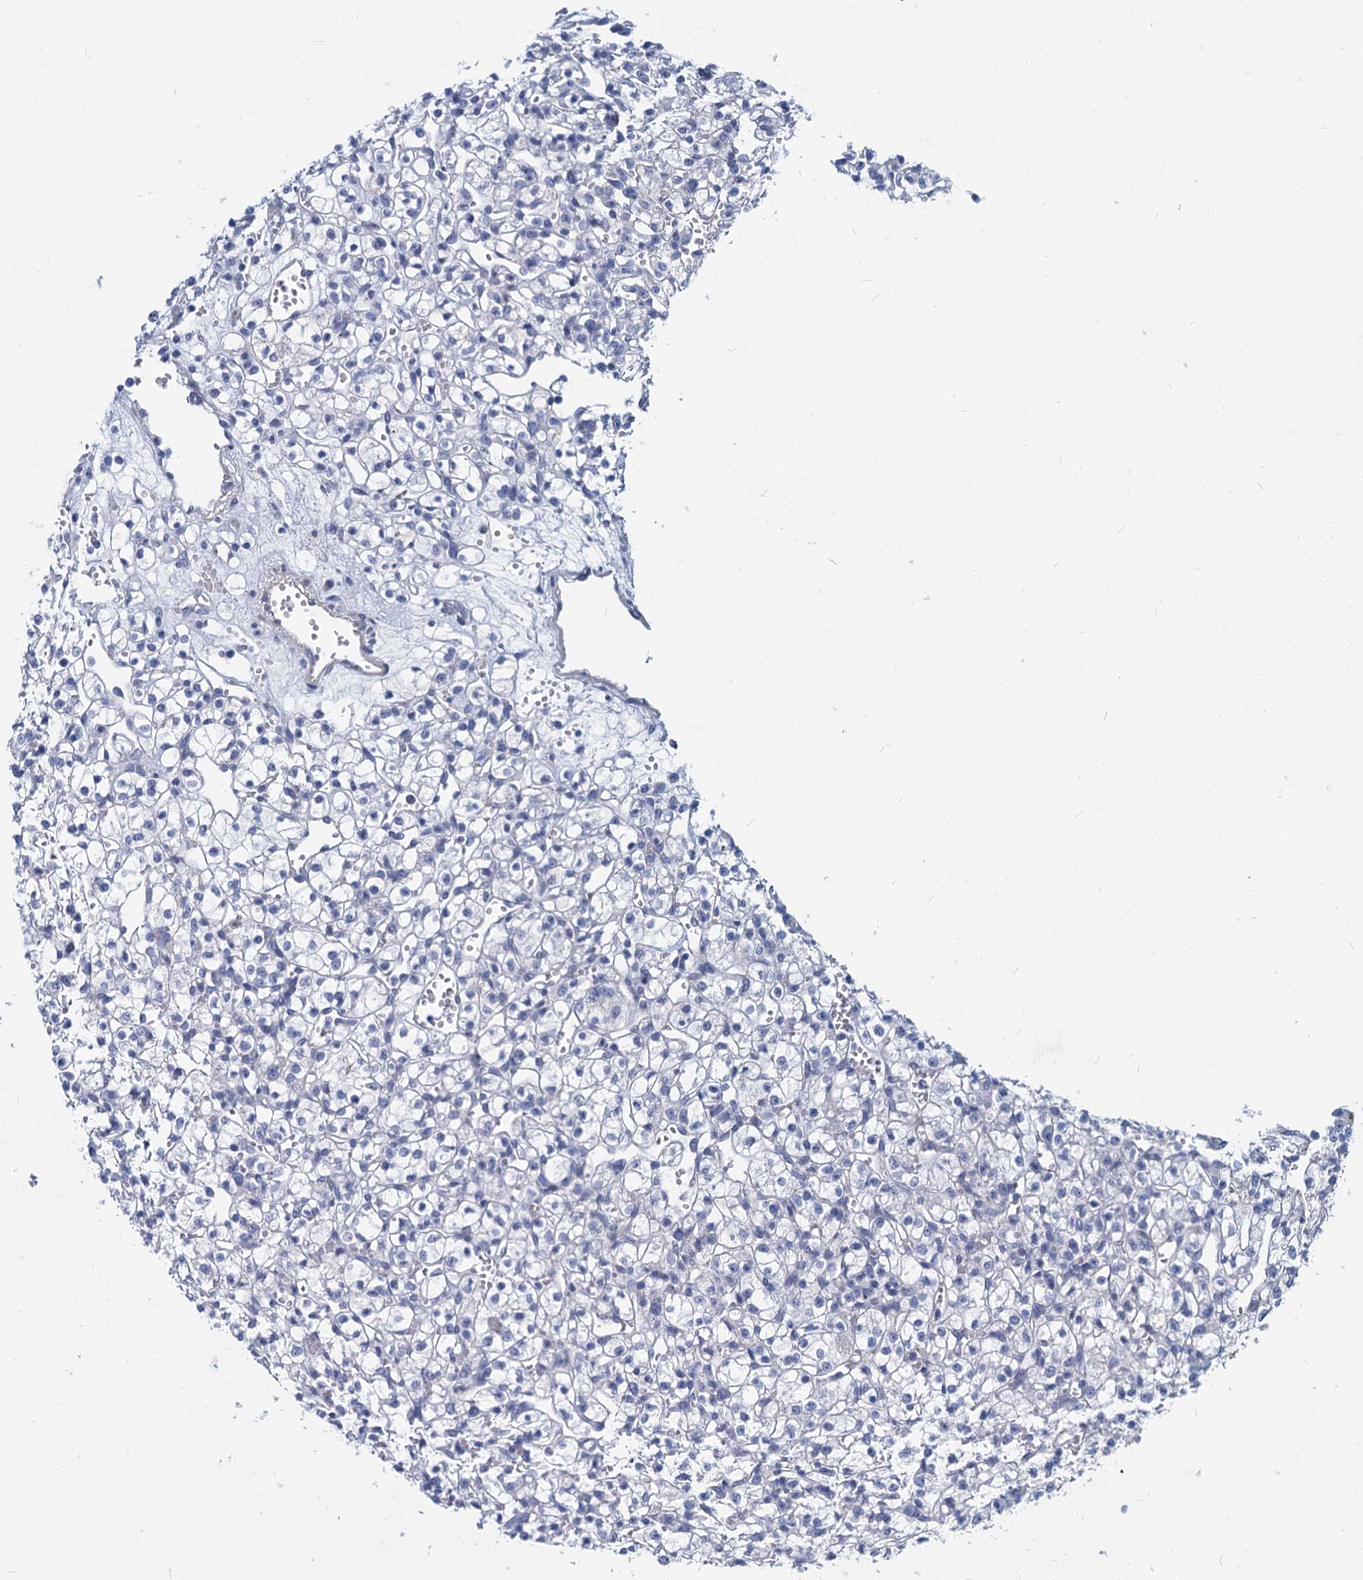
{"staining": {"intensity": "negative", "quantity": "none", "location": "none"}, "tissue": "renal cancer", "cell_type": "Tumor cells", "image_type": "cancer", "snomed": [{"axis": "morphology", "description": "Adenocarcinoma, NOS"}, {"axis": "topography", "description": "Kidney"}], "caption": "Immunohistochemistry (IHC) of adenocarcinoma (renal) reveals no expression in tumor cells.", "gene": "GSTM3", "patient": {"sex": "female", "age": 59}}